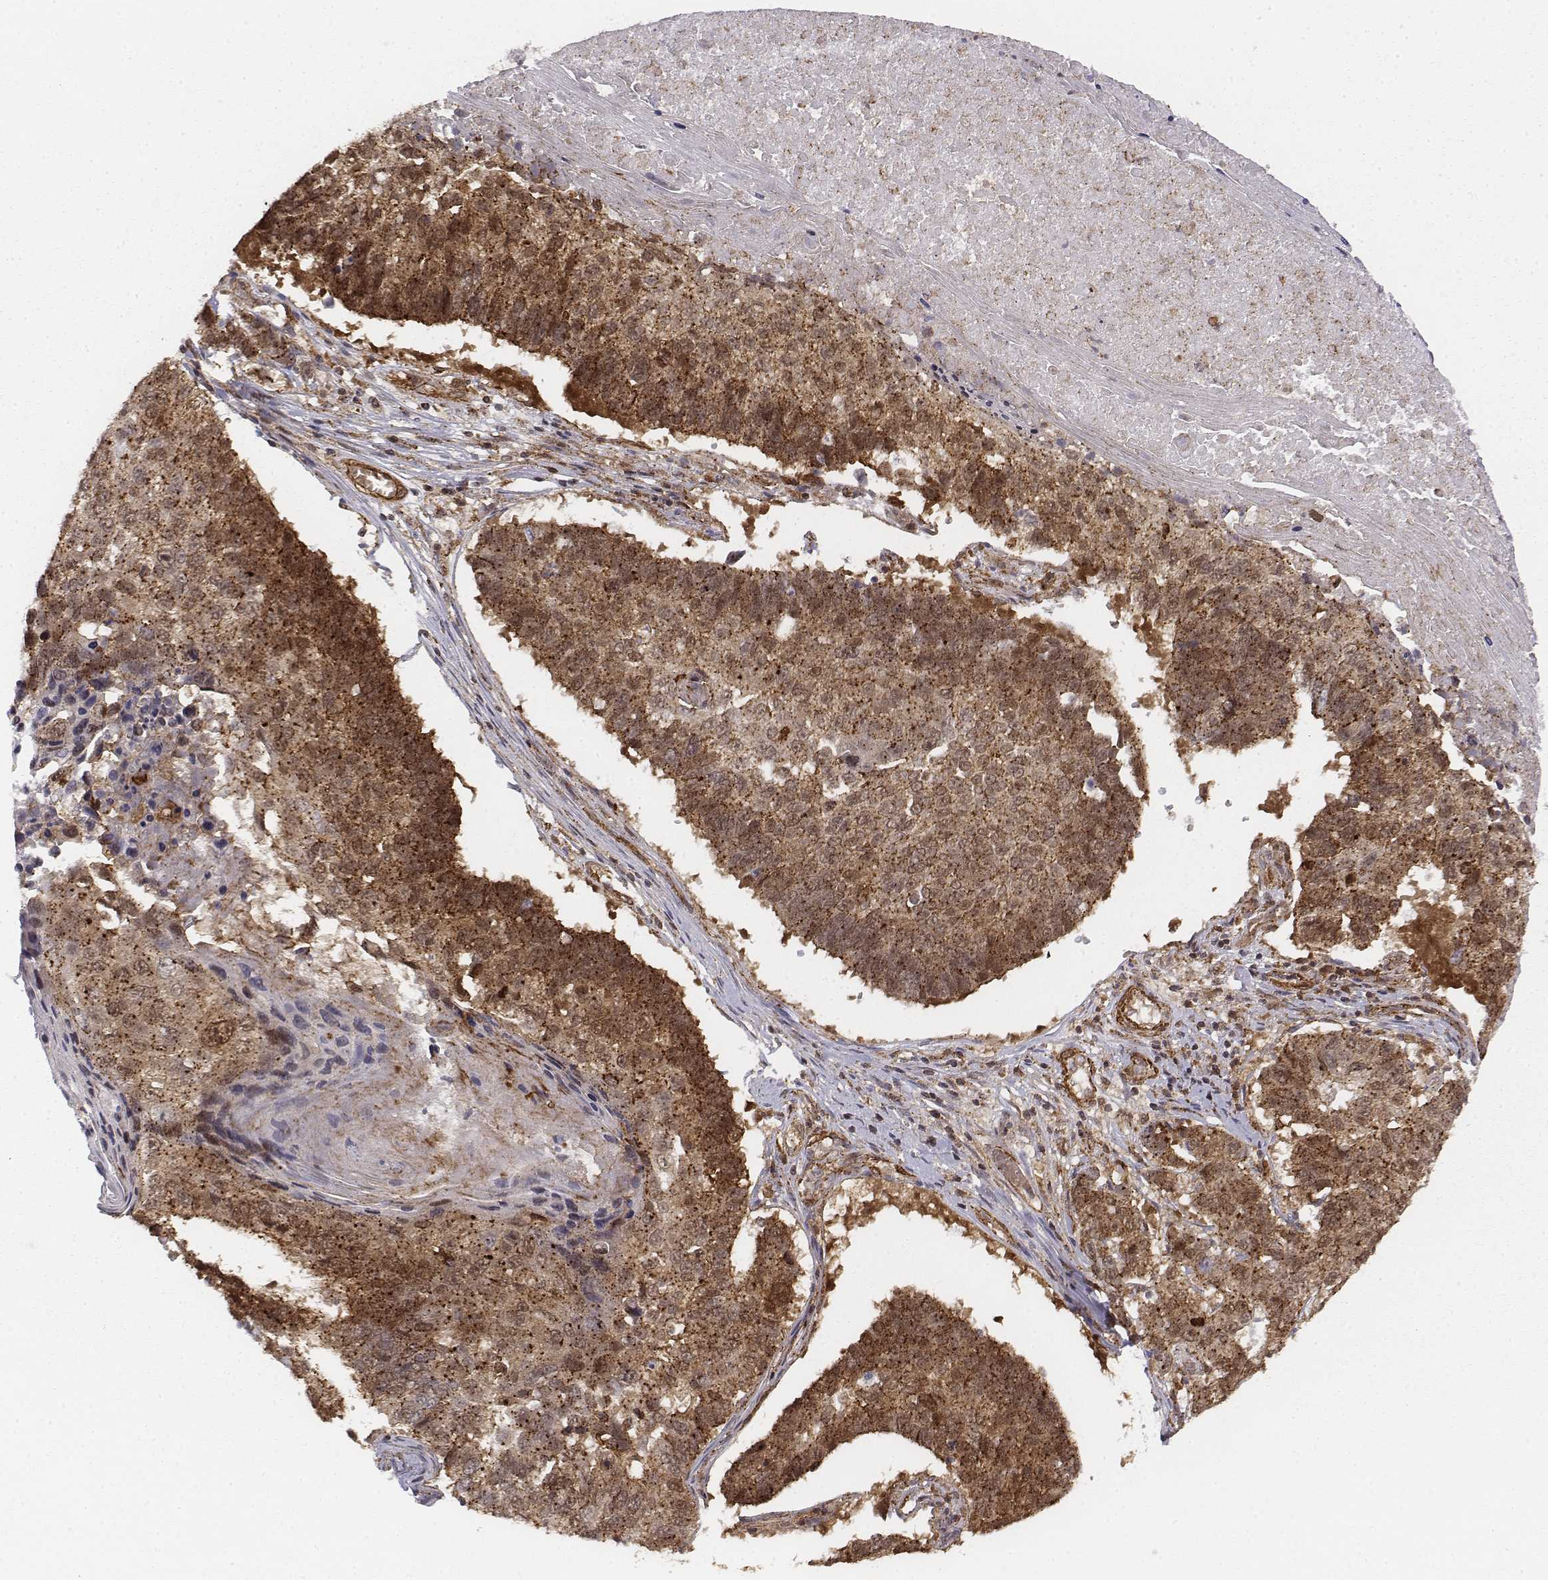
{"staining": {"intensity": "moderate", "quantity": ">75%", "location": "cytoplasmic/membranous,nuclear"}, "tissue": "lung cancer", "cell_type": "Tumor cells", "image_type": "cancer", "snomed": [{"axis": "morphology", "description": "Squamous cell carcinoma, NOS"}, {"axis": "topography", "description": "Lung"}], "caption": "Approximately >75% of tumor cells in lung cancer (squamous cell carcinoma) reveal moderate cytoplasmic/membranous and nuclear protein positivity as visualized by brown immunohistochemical staining.", "gene": "ZFYVE19", "patient": {"sex": "male", "age": 73}}